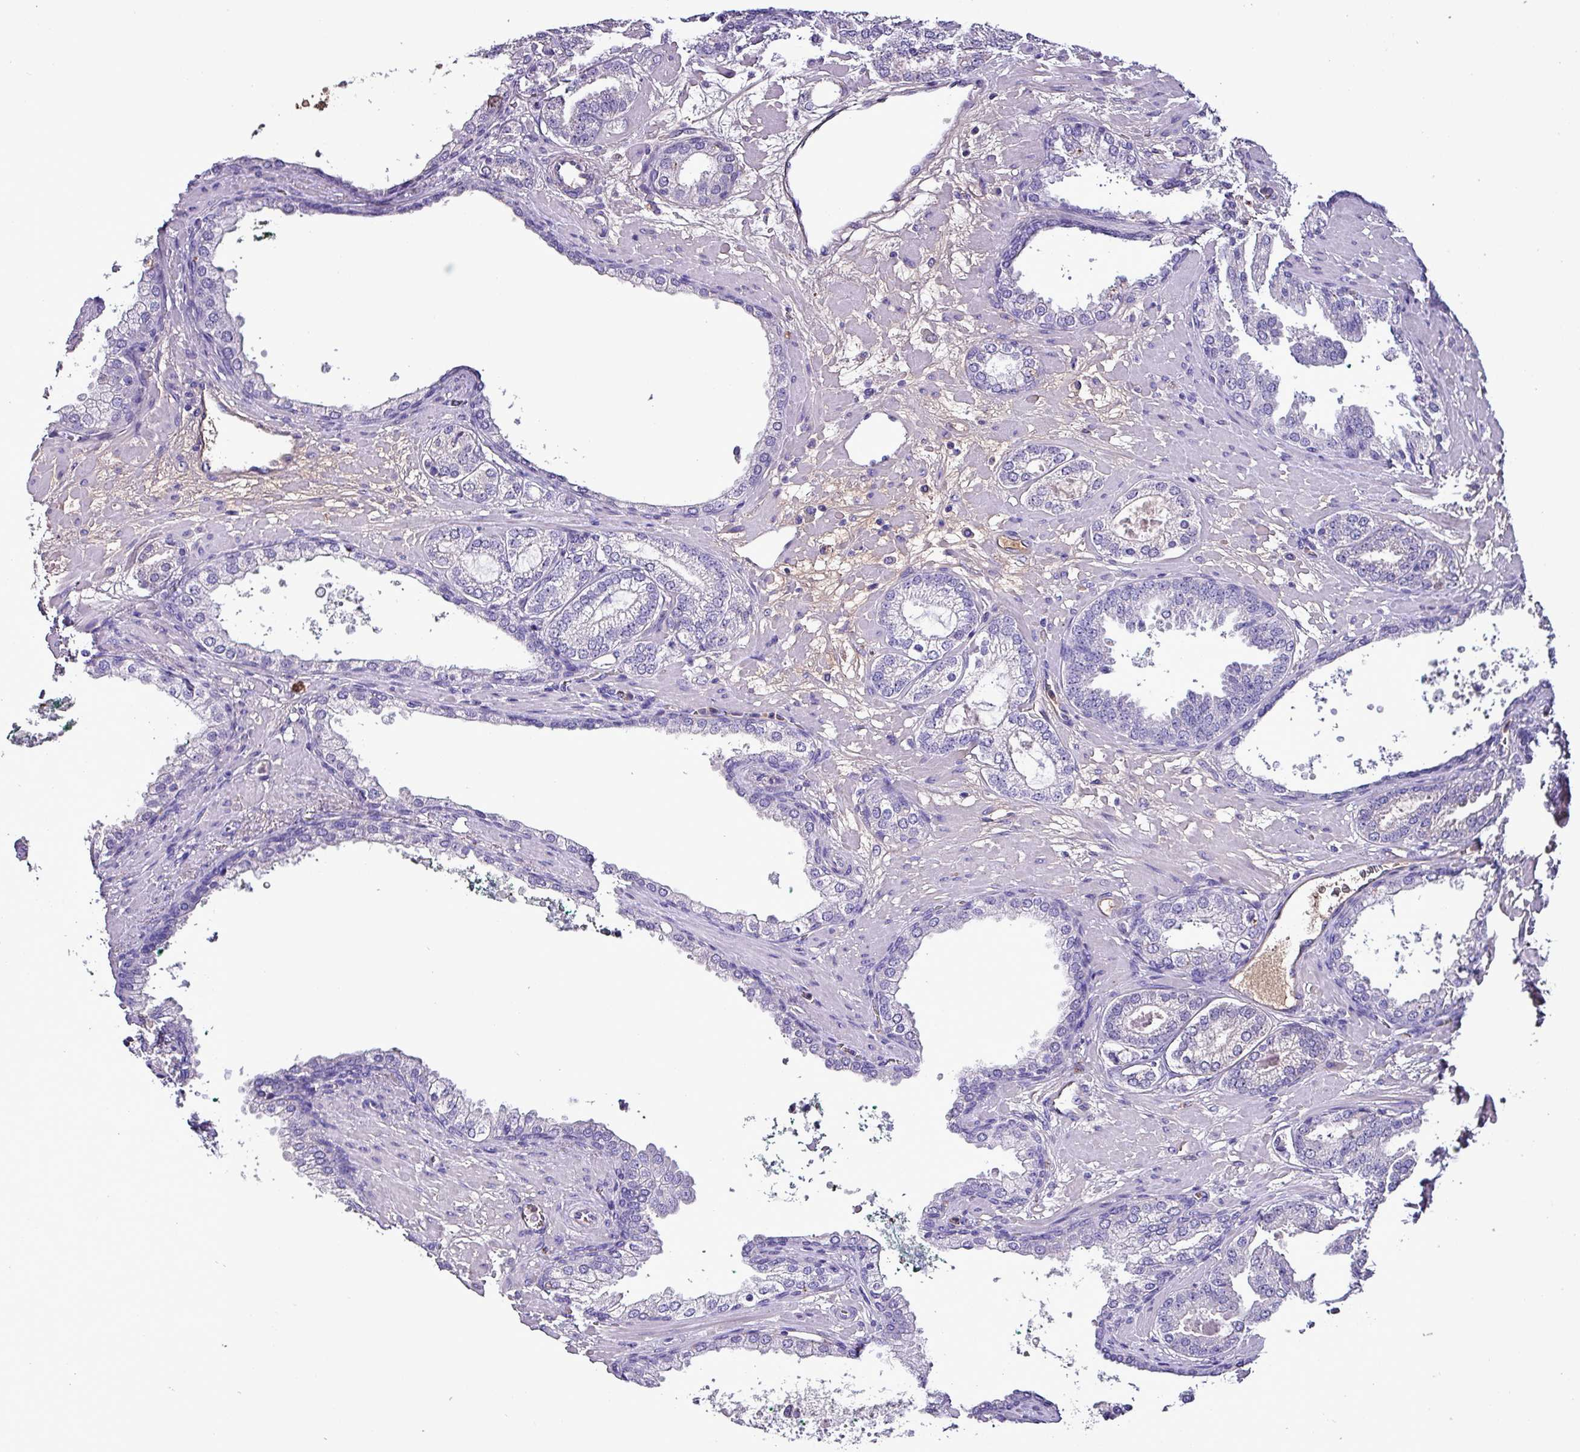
{"staining": {"intensity": "negative", "quantity": "none", "location": "none"}, "tissue": "prostate cancer", "cell_type": "Tumor cells", "image_type": "cancer", "snomed": [{"axis": "morphology", "description": "Adenocarcinoma, High grade"}, {"axis": "topography", "description": "Prostate"}], "caption": "DAB immunohistochemical staining of prostate cancer (adenocarcinoma (high-grade)) displays no significant staining in tumor cells.", "gene": "HP", "patient": {"sex": "male", "age": 60}}